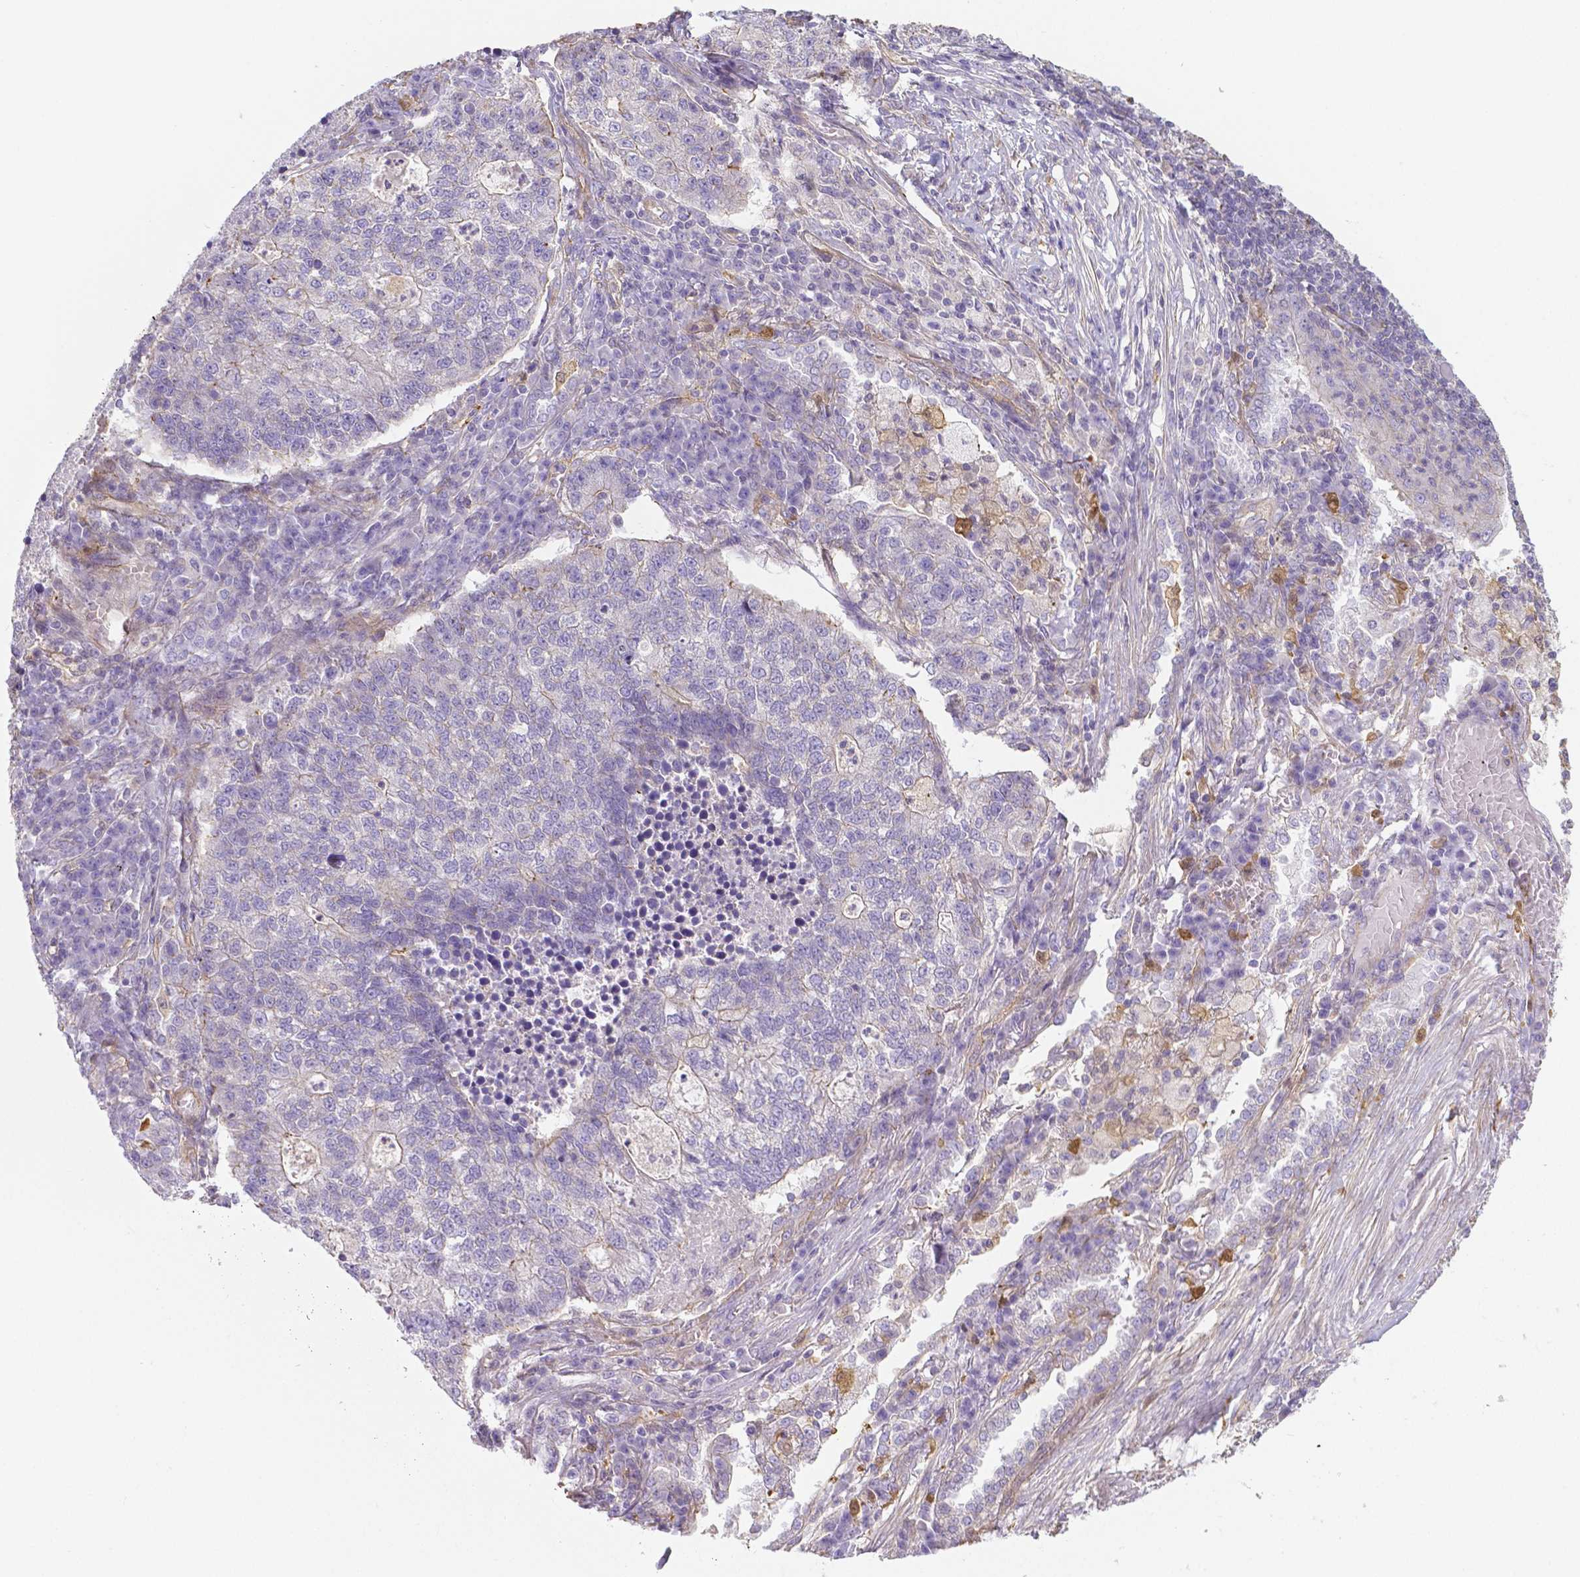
{"staining": {"intensity": "negative", "quantity": "none", "location": "none"}, "tissue": "lung cancer", "cell_type": "Tumor cells", "image_type": "cancer", "snomed": [{"axis": "morphology", "description": "Adenocarcinoma, NOS"}, {"axis": "topography", "description": "Lung"}], "caption": "Image shows no protein staining in tumor cells of adenocarcinoma (lung) tissue. (DAB (3,3'-diaminobenzidine) immunohistochemistry visualized using brightfield microscopy, high magnification).", "gene": "CRMP1", "patient": {"sex": "male", "age": 57}}